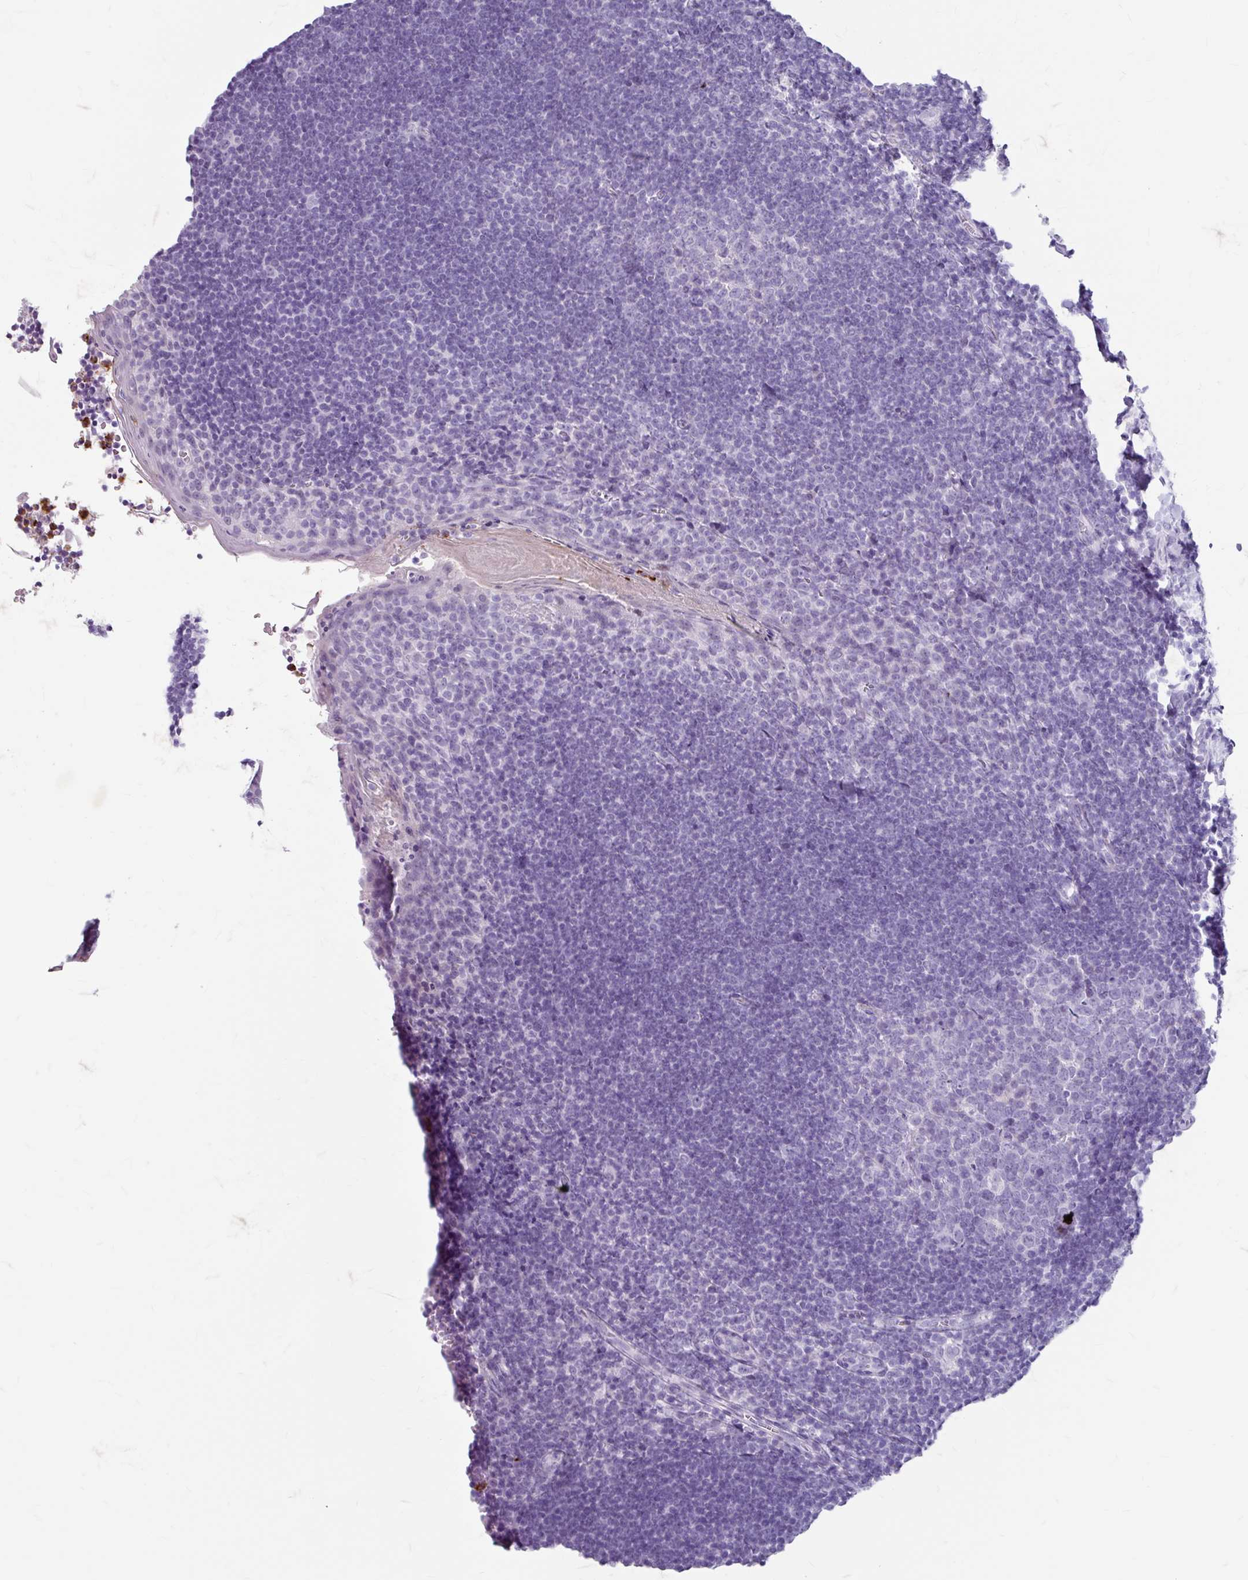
{"staining": {"intensity": "negative", "quantity": "none", "location": "none"}, "tissue": "tonsil", "cell_type": "Germinal center cells", "image_type": "normal", "snomed": [{"axis": "morphology", "description": "Normal tissue, NOS"}, {"axis": "topography", "description": "Tonsil"}], "caption": "This histopathology image is of benign tonsil stained with IHC to label a protein in brown with the nuclei are counter-stained blue. There is no expression in germinal center cells. (DAB (3,3'-diaminobenzidine) immunohistochemistry (IHC) visualized using brightfield microscopy, high magnification).", "gene": "ANKRD1", "patient": {"sex": "male", "age": 27}}